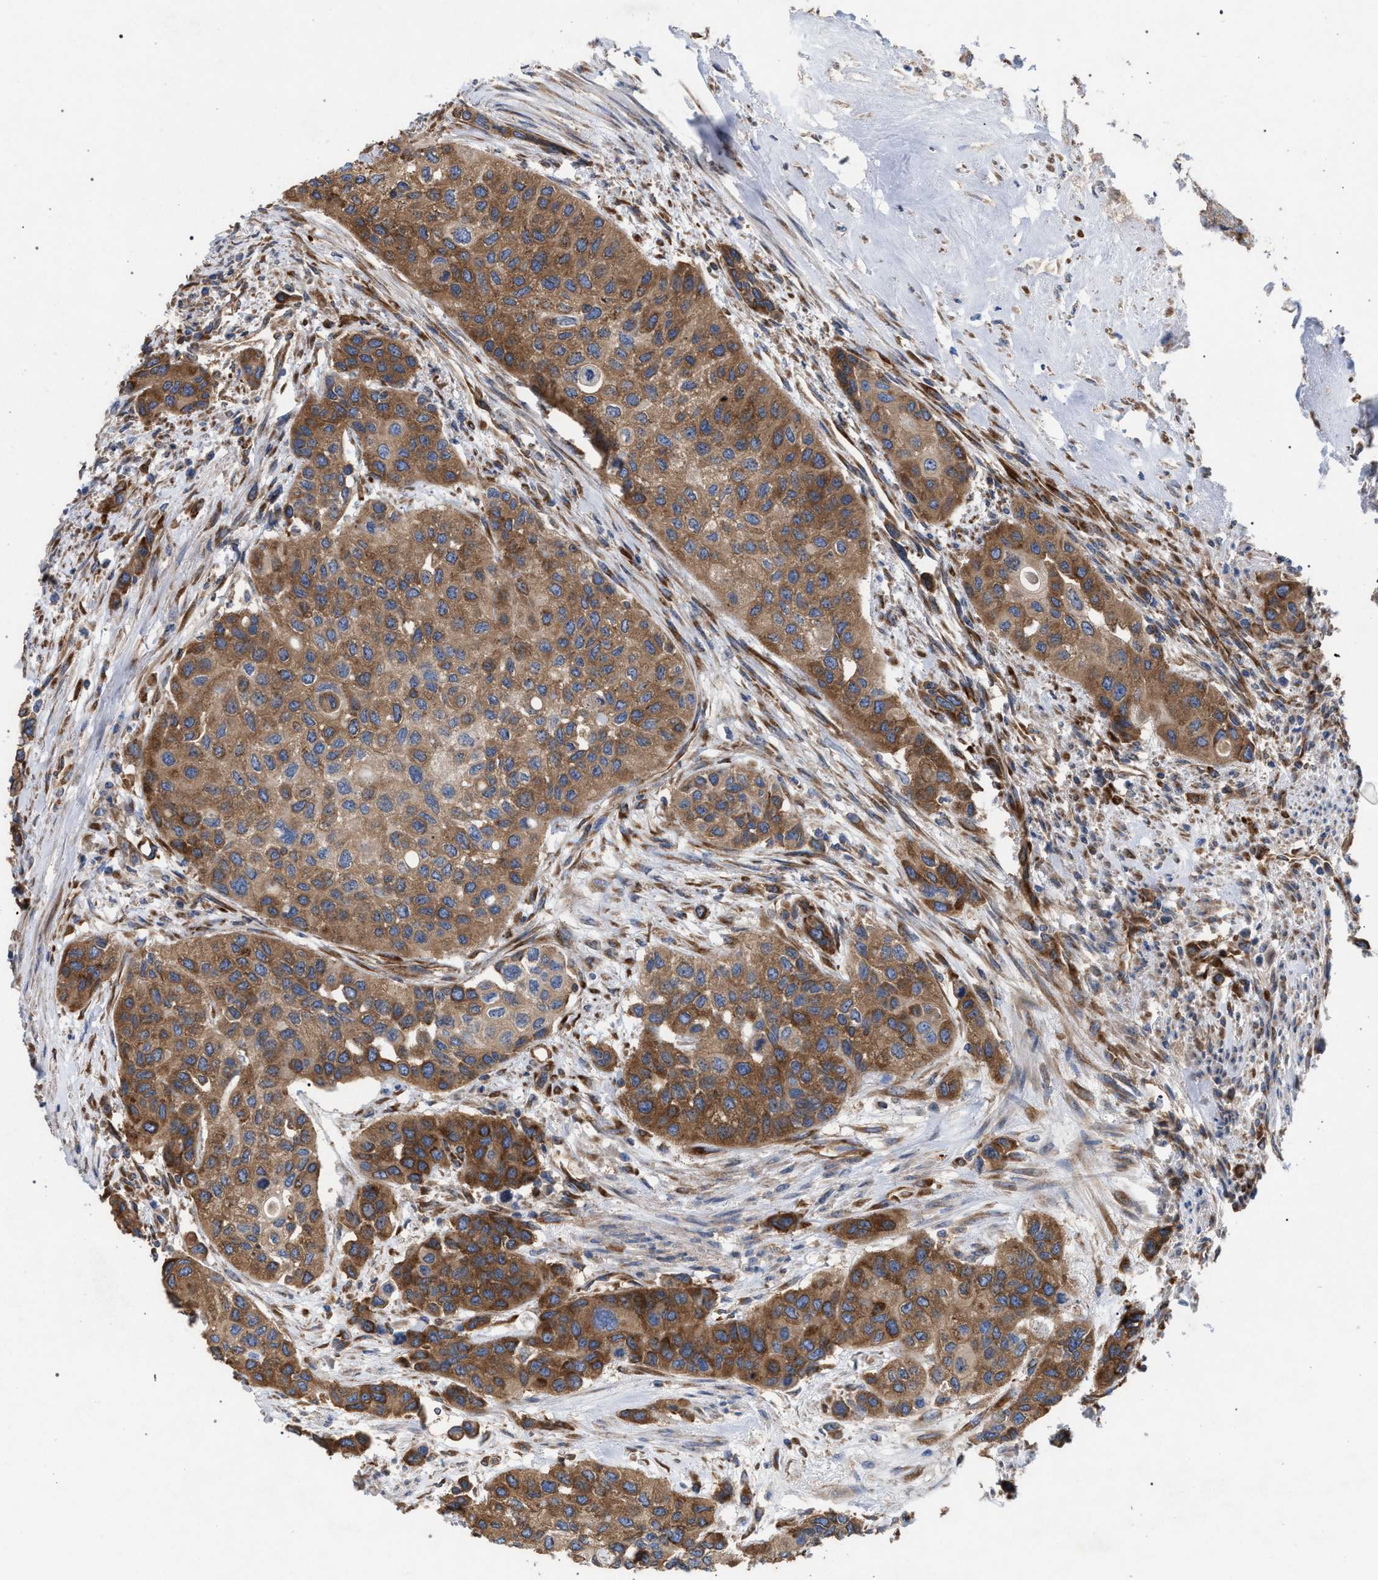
{"staining": {"intensity": "moderate", "quantity": ">75%", "location": "cytoplasmic/membranous"}, "tissue": "urothelial cancer", "cell_type": "Tumor cells", "image_type": "cancer", "snomed": [{"axis": "morphology", "description": "Urothelial carcinoma, High grade"}, {"axis": "topography", "description": "Urinary bladder"}], "caption": "IHC (DAB (3,3'-diaminobenzidine)) staining of human high-grade urothelial carcinoma reveals moderate cytoplasmic/membranous protein staining in about >75% of tumor cells. The staining is performed using DAB (3,3'-diaminobenzidine) brown chromogen to label protein expression. The nuclei are counter-stained blue using hematoxylin.", "gene": "CDR2L", "patient": {"sex": "female", "age": 56}}